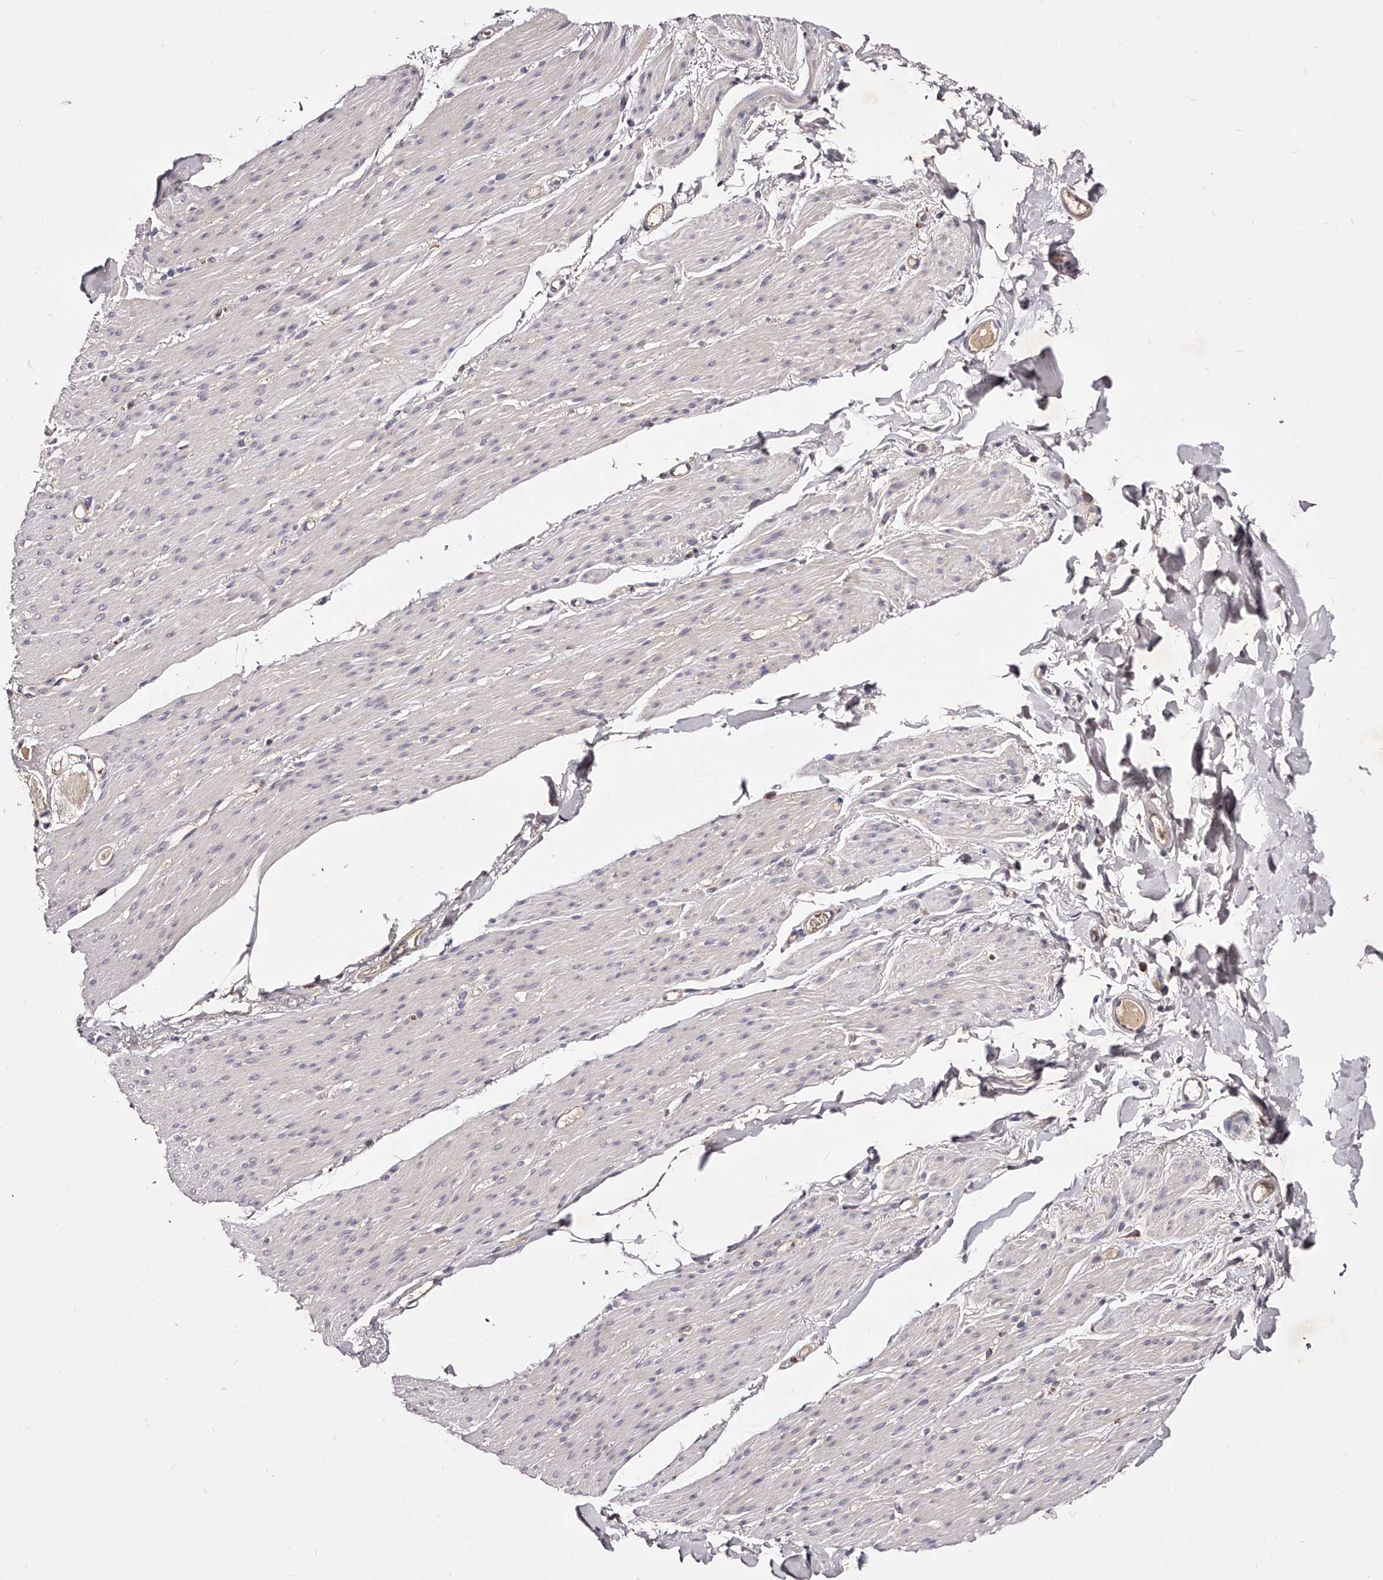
{"staining": {"intensity": "negative", "quantity": "none", "location": "none"}, "tissue": "smooth muscle", "cell_type": "Smooth muscle cells", "image_type": "normal", "snomed": [{"axis": "morphology", "description": "Normal tissue, NOS"}, {"axis": "topography", "description": "Colon"}, {"axis": "topography", "description": "Peripheral nerve tissue"}], "caption": "A photomicrograph of human smooth muscle is negative for staining in smooth muscle cells. (Stains: DAB immunohistochemistry with hematoxylin counter stain, Microscopy: brightfield microscopy at high magnification).", "gene": "PHACTR1", "patient": {"sex": "female", "age": 61}}